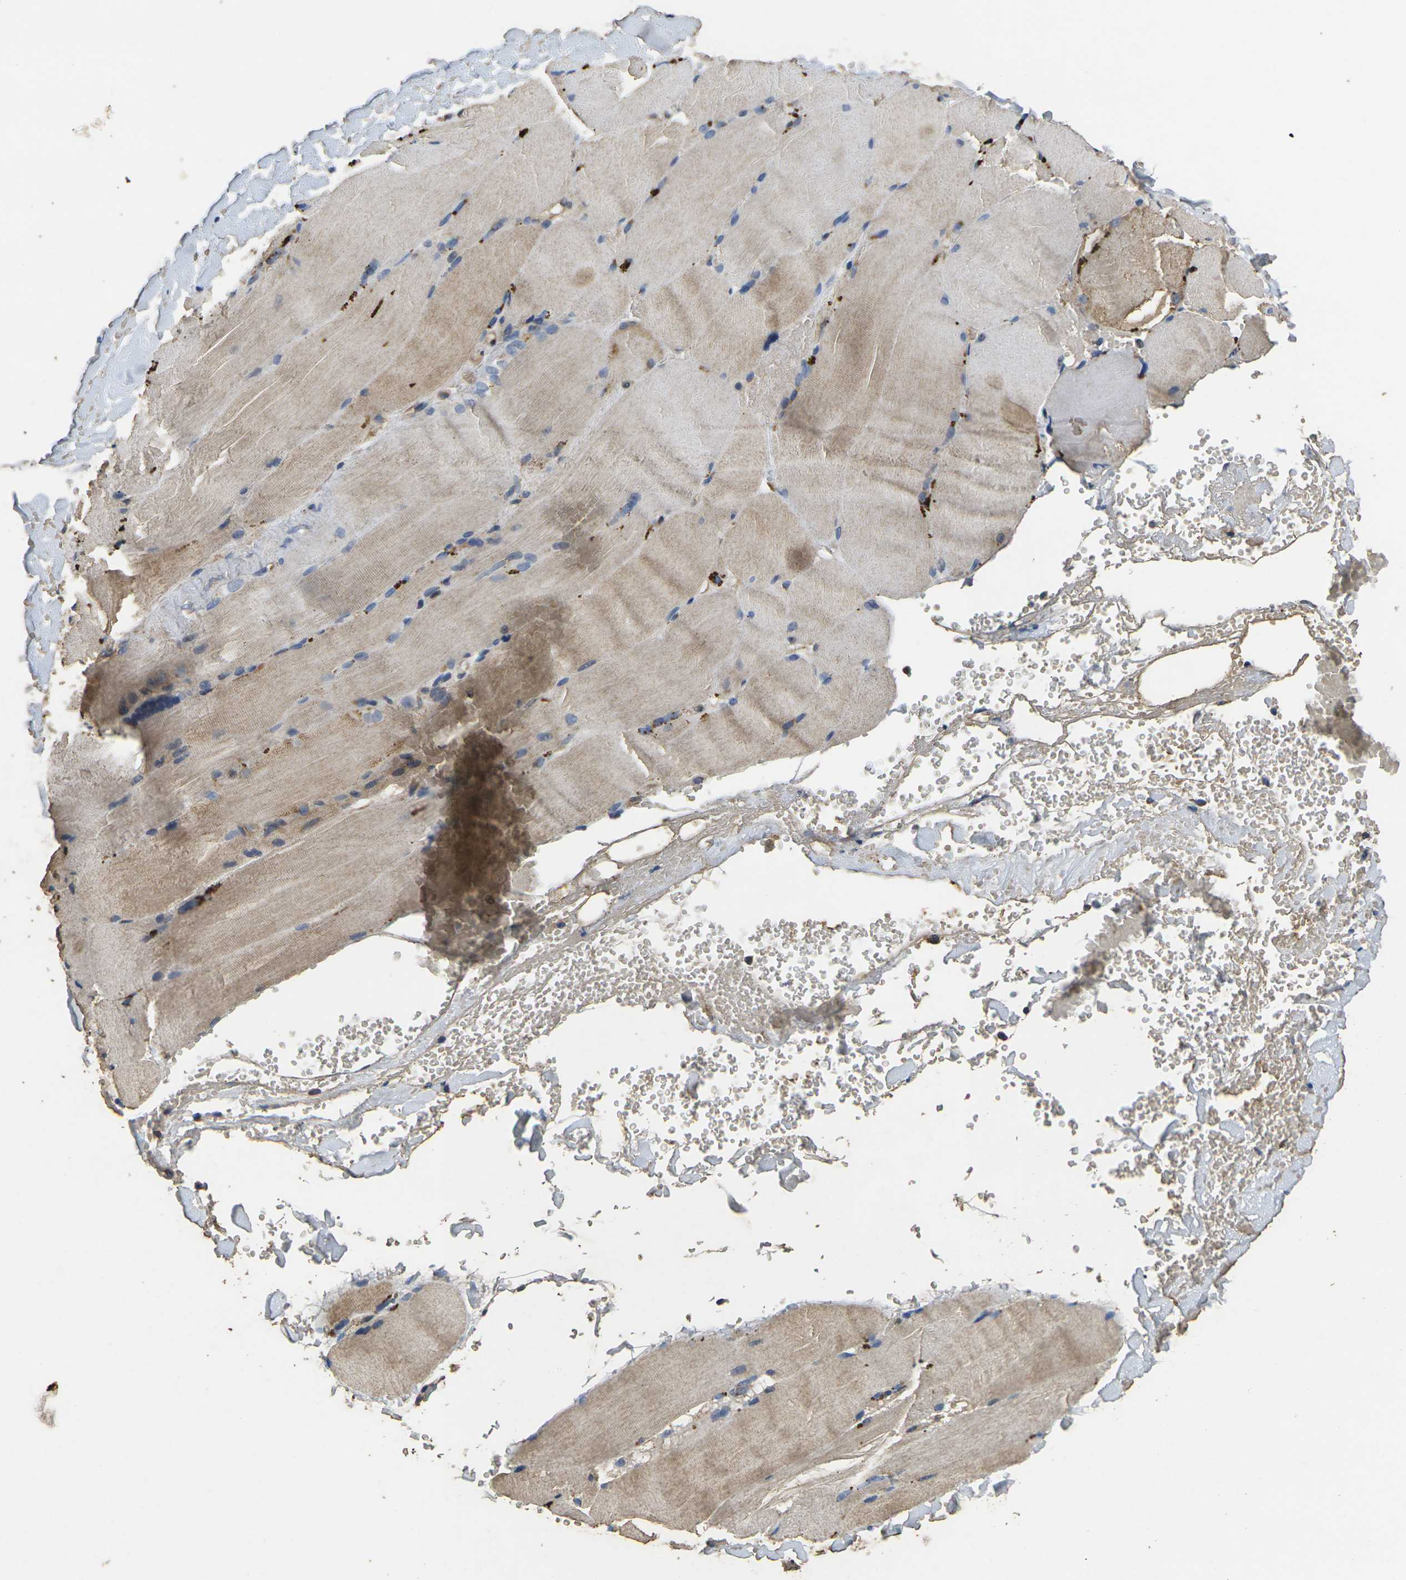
{"staining": {"intensity": "weak", "quantity": ">75%", "location": "cytoplasmic/membranous"}, "tissue": "skeletal muscle", "cell_type": "Myocytes", "image_type": "normal", "snomed": [{"axis": "morphology", "description": "Normal tissue, NOS"}, {"axis": "topography", "description": "Skin"}, {"axis": "topography", "description": "Skeletal muscle"}], "caption": "Weak cytoplasmic/membranous protein expression is appreciated in about >75% of myocytes in skeletal muscle. The protein is shown in brown color, while the nuclei are stained blue.", "gene": "MAPK11", "patient": {"sex": "male", "age": 83}}